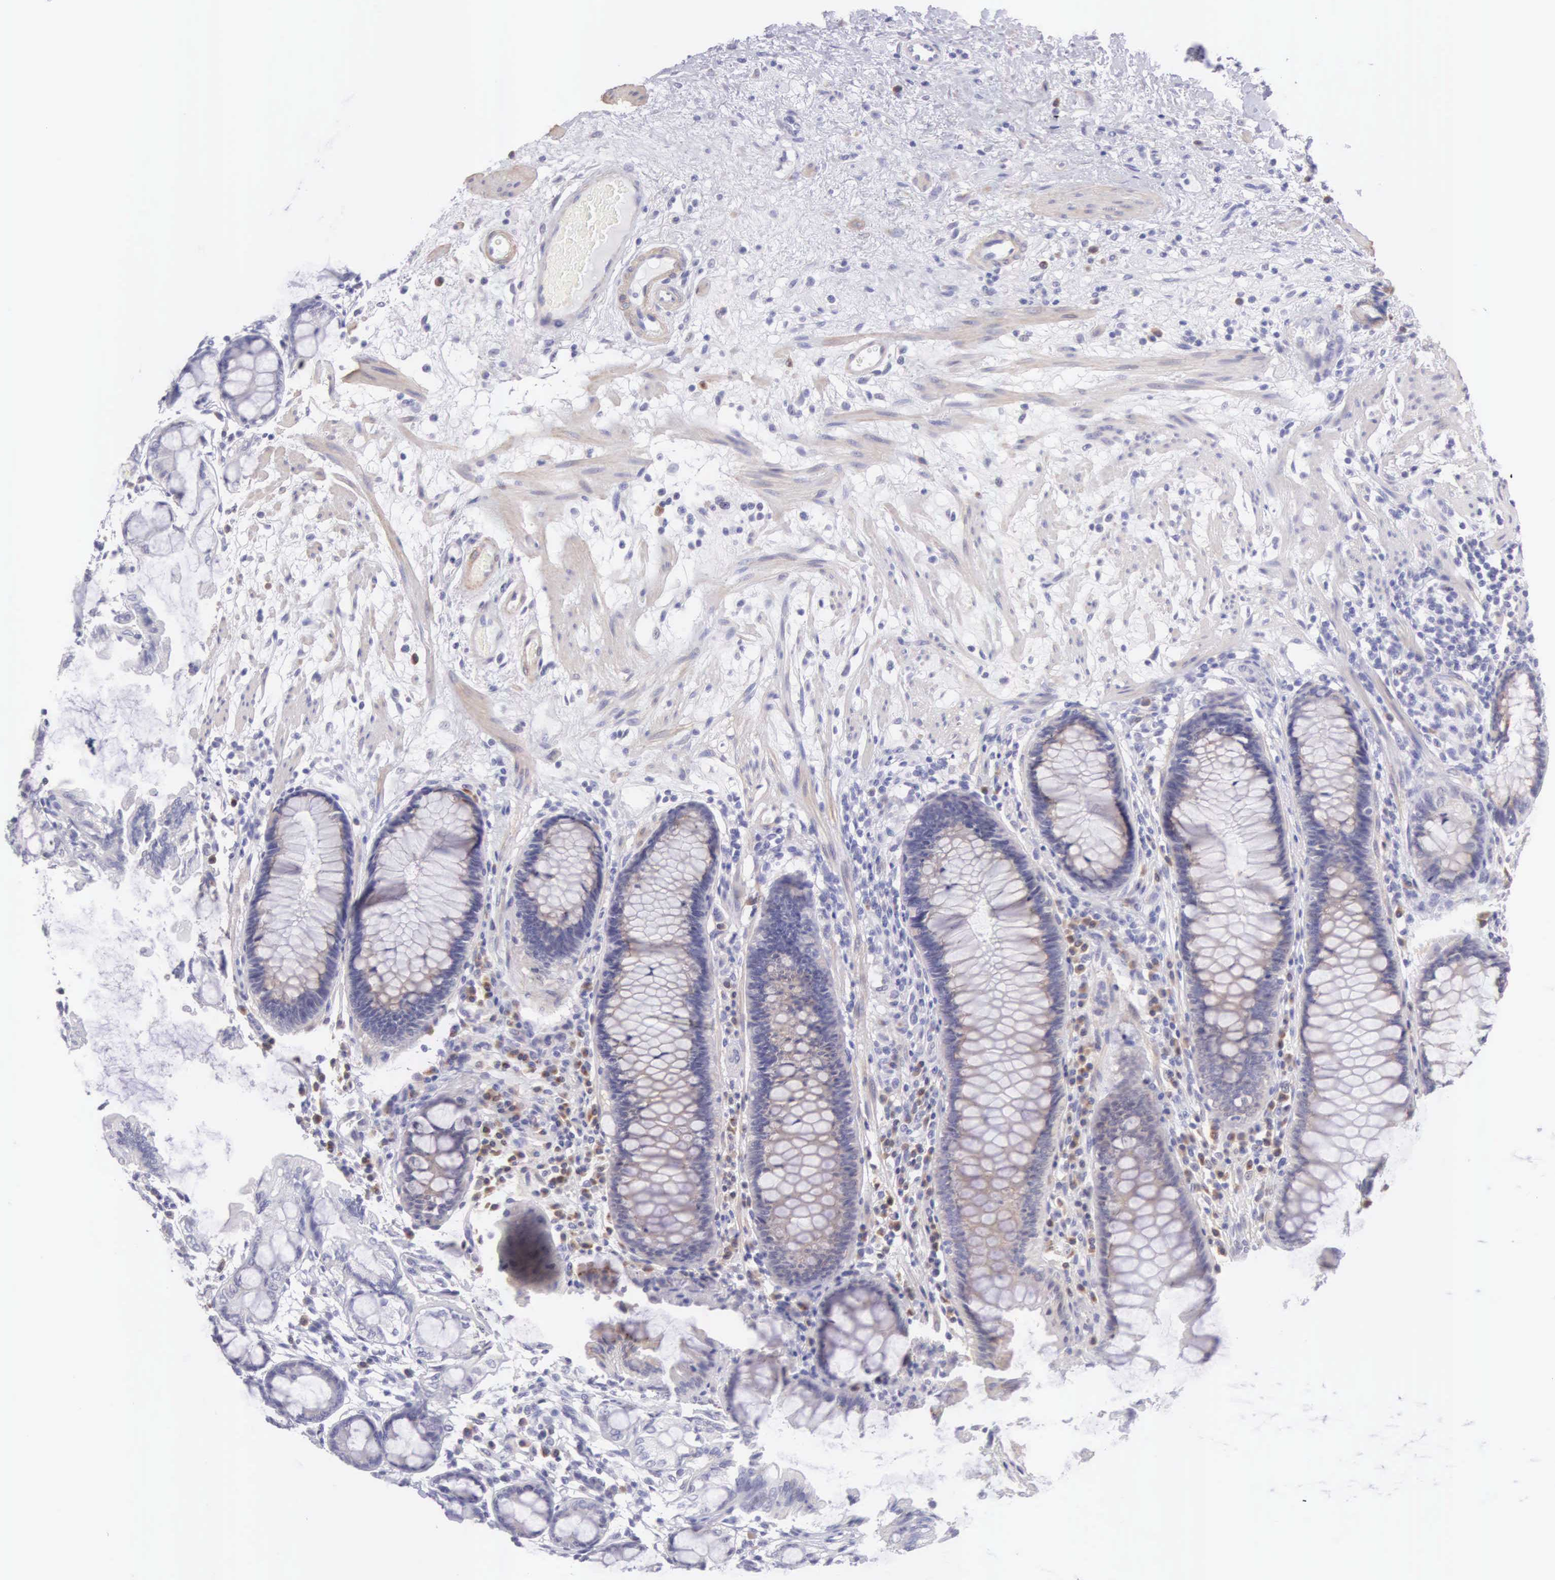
{"staining": {"intensity": "moderate", "quantity": ">75%", "location": "cytoplasmic/membranous"}, "tissue": "rectum", "cell_type": "Glandular cells", "image_type": "normal", "snomed": [{"axis": "morphology", "description": "Normal tissue, NOS"}, {"axis": "topography", "description": "Rectum"}], "caption": "A medium amount of moderate cytoplasmic/membranous staining is seen in about >75% of glandular cells in unremarkable rectum.", "gene": "ARFGAP3", "patient": {"sex": "male", "age": 77}}